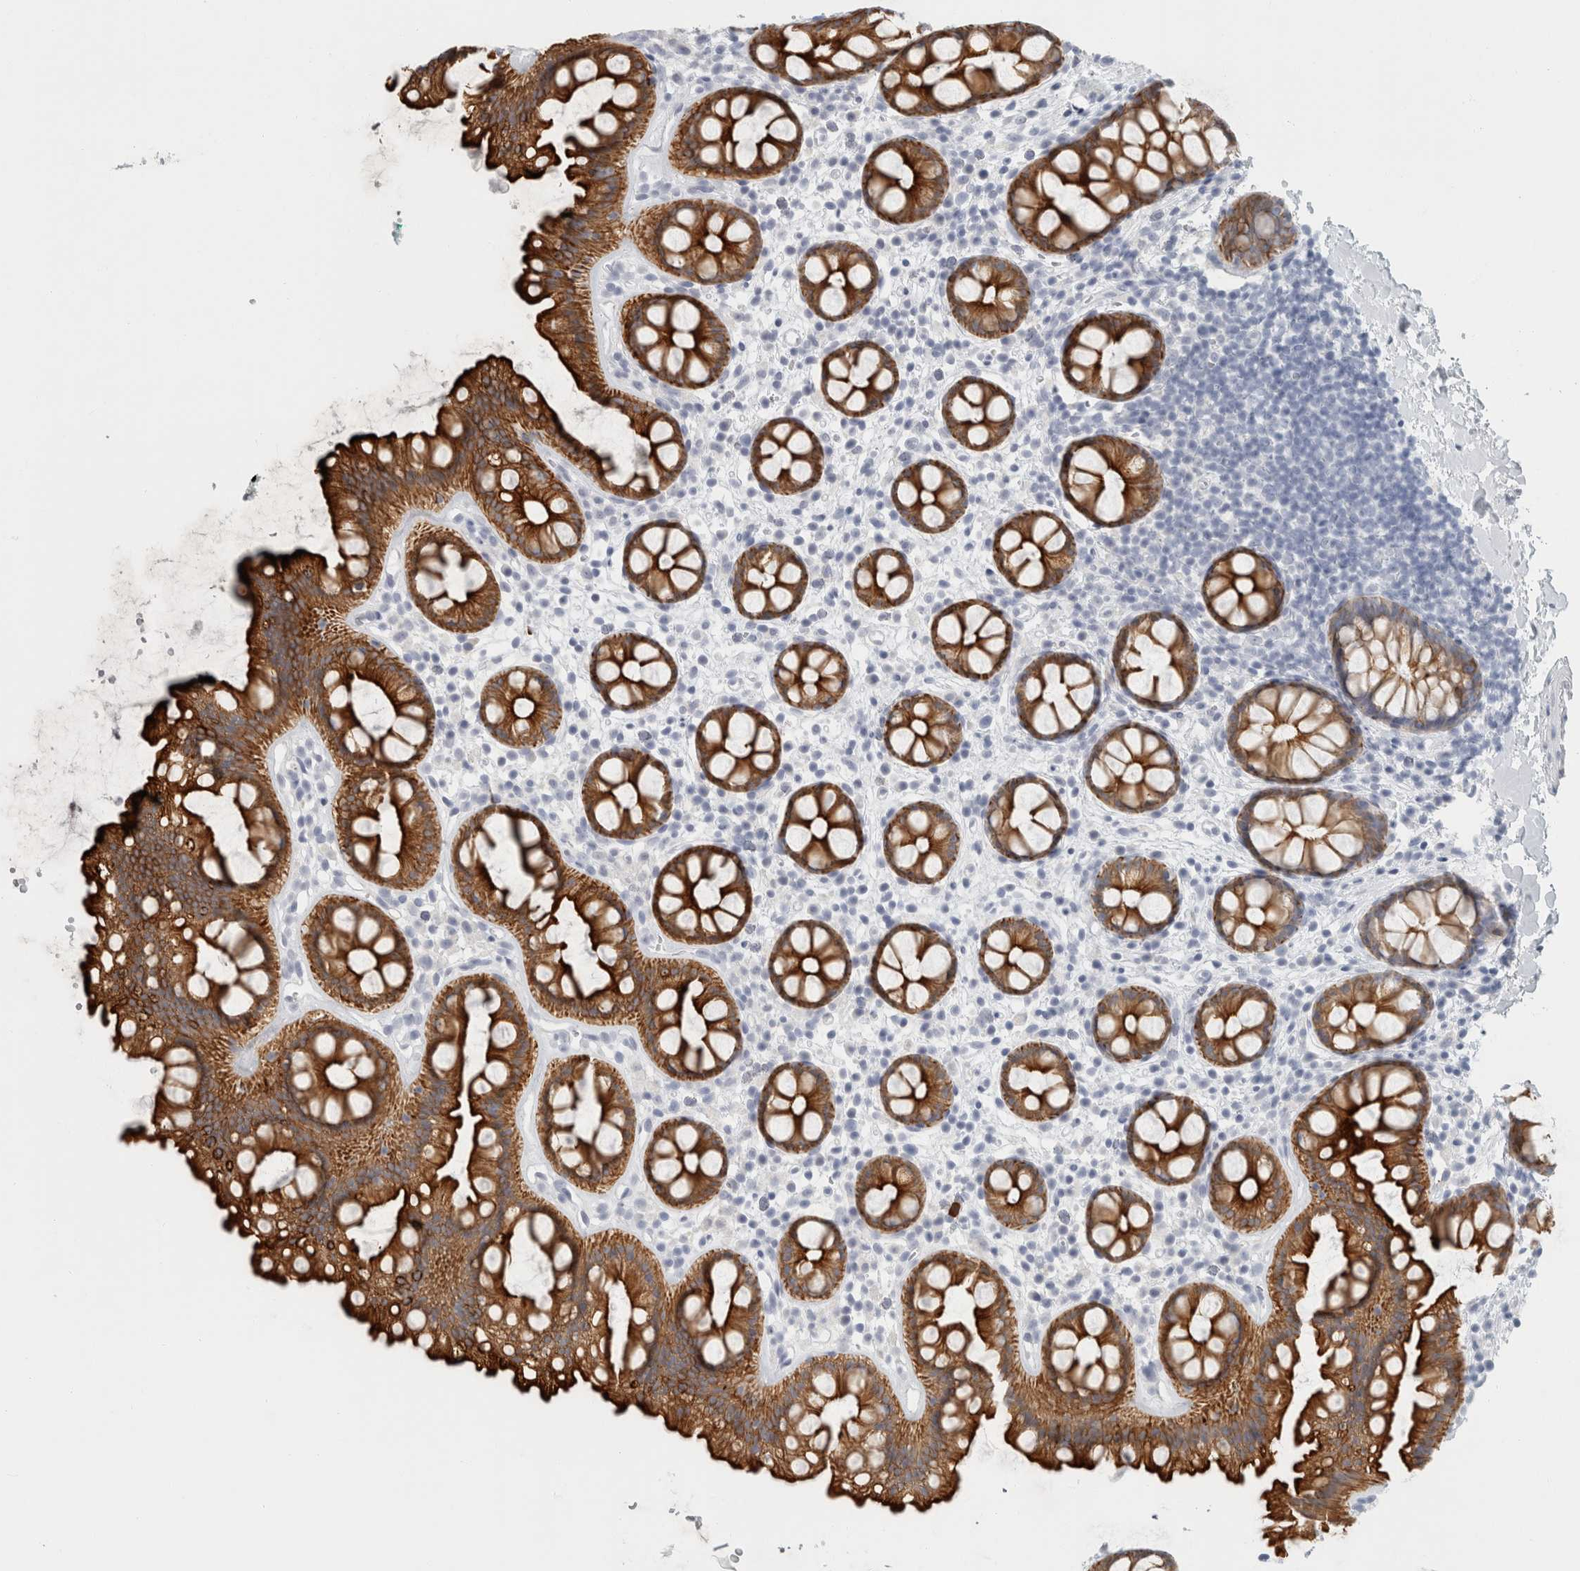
{"staining": {"intensity": "strong", "quantity": ">75%", "location": "cytoplasmic/membranous"}, "tissue": "rectum", "cell_type": "Glandular cells", "image_type": "normal", "snomed": [{"axis": "morphology", "description": "Normal tissue, NOS"}, {"axis": "topography", "description": "Rectum"}], "caption": "Approximately >75% of glandular cells in normal rectum reveal strong cytoplasmic/membranous protein positivity as visualized by brown immunohistochemical staining.", "gene": "SLC28A3", "patient": {"sex": "female", "age": 65}}